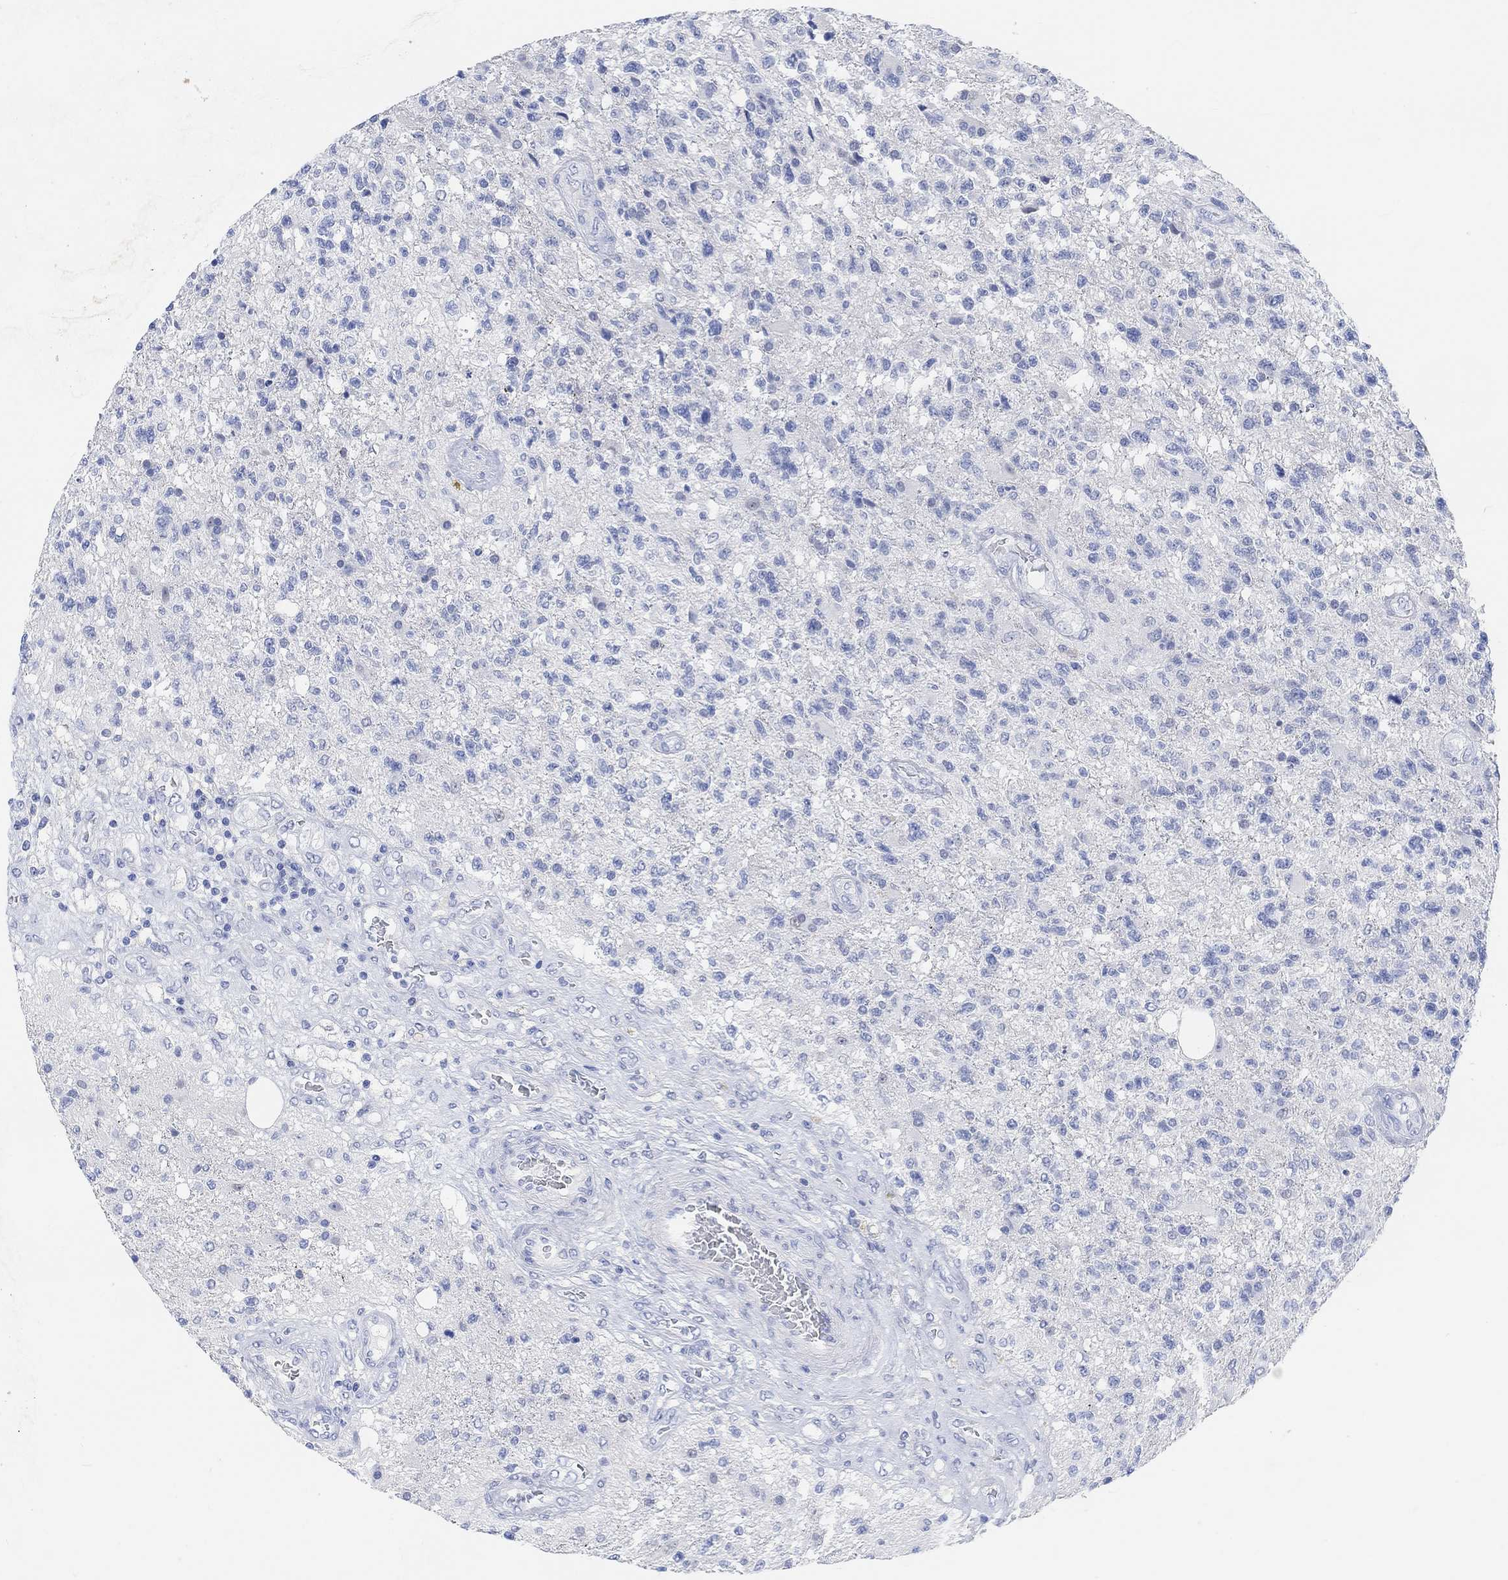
{"staining": {"intensity": "negative", "quantity": "none", "location": "none"}, "tissue": "glioma", "cell_type": "Tumor cells", "image_type": "cancer", "snomed": [{"axis": "morphology", "description": "Glioma, malignant, High grade"}, {"axis": "topography", "description": "Brain"}], "caption": "High magnification brightfield microscopy of malignant glioma (high-grade) stained with DAB (brown) and counterstained with hematoxylin (blue): tumor cells show no significant positivity. (DAB IHC with hematoxylin counter stain).", "gene": "ENO4", "patient": {"sex": "male", "age": 56}}